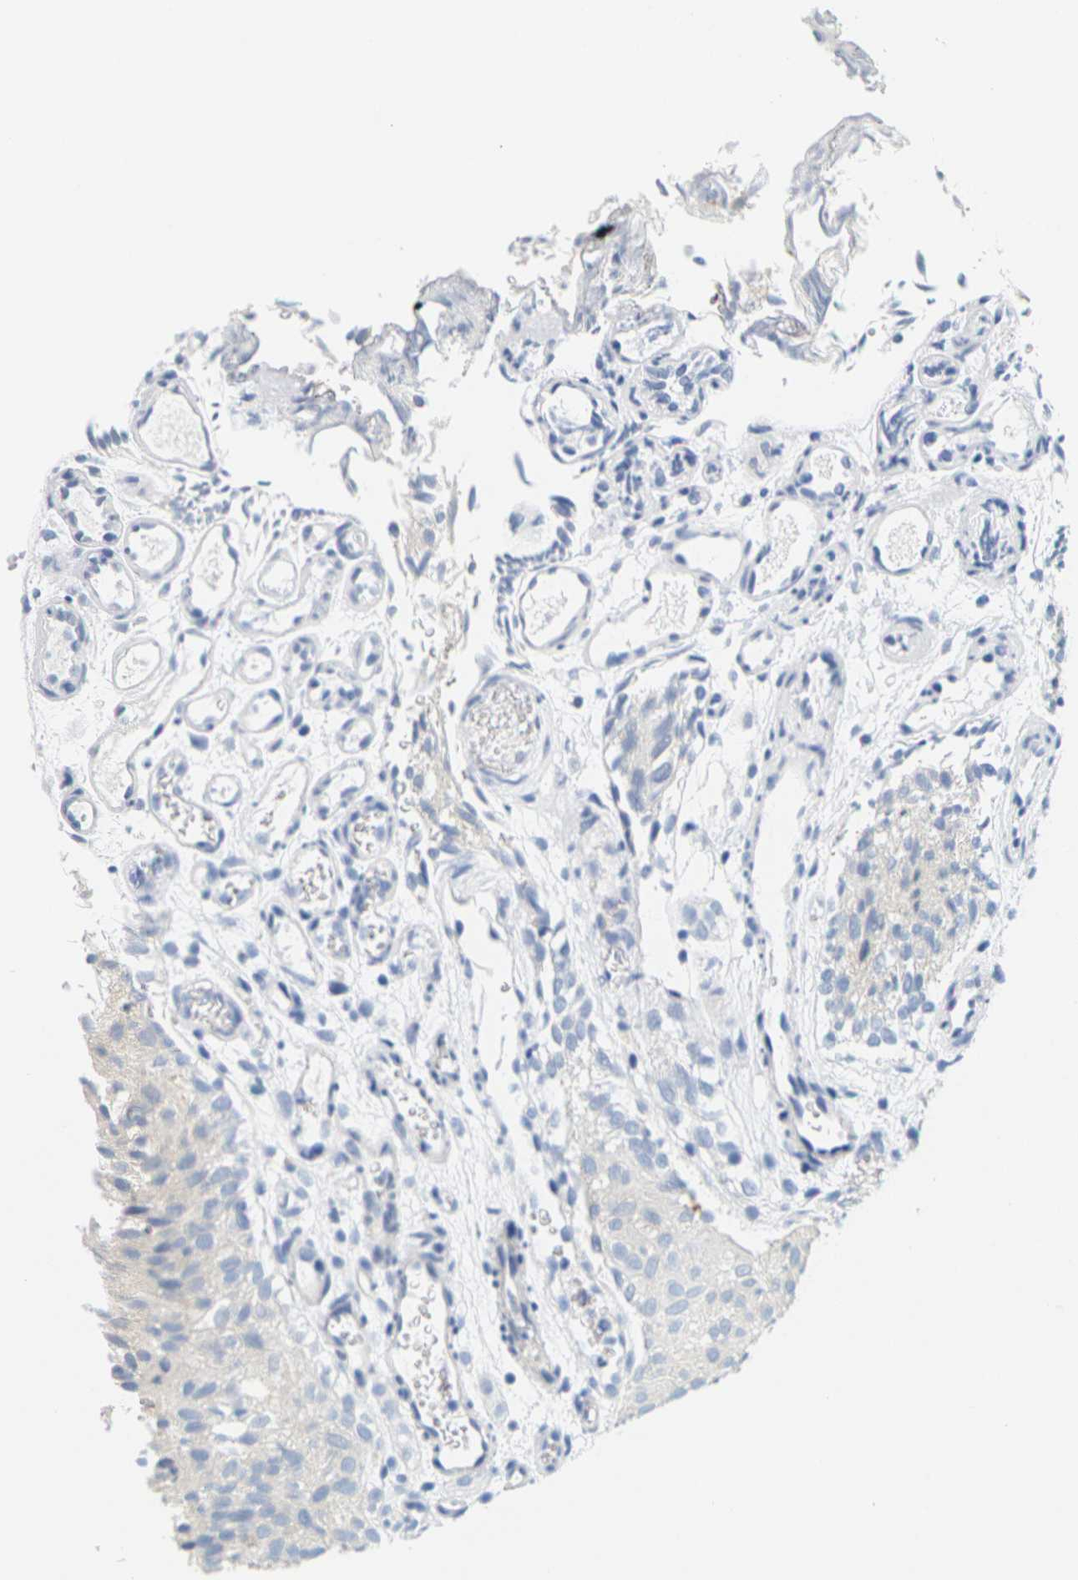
{"staining": {"intensity": "negative", "quantity": "none", "location": "none"}, "tissue": "urothelial cancer", "cell_type": "Tumor cells", "image_type": "cancer", "snomed": [{"axis": "morphology", "description": "Urothelial carcinoma, Low grade"}, {"axis": "topography", "description": "Urinary bladder"}], "caption": "High magnification brightfield microscopy of urothelial carcinoma (low-grade) stained with DAB (brown) and counterstained with hematoxylin (blue): tumor cells show no significant expression.", "gene": "HLA-DOB", "patient": {"sex": "male", "age": 78}}